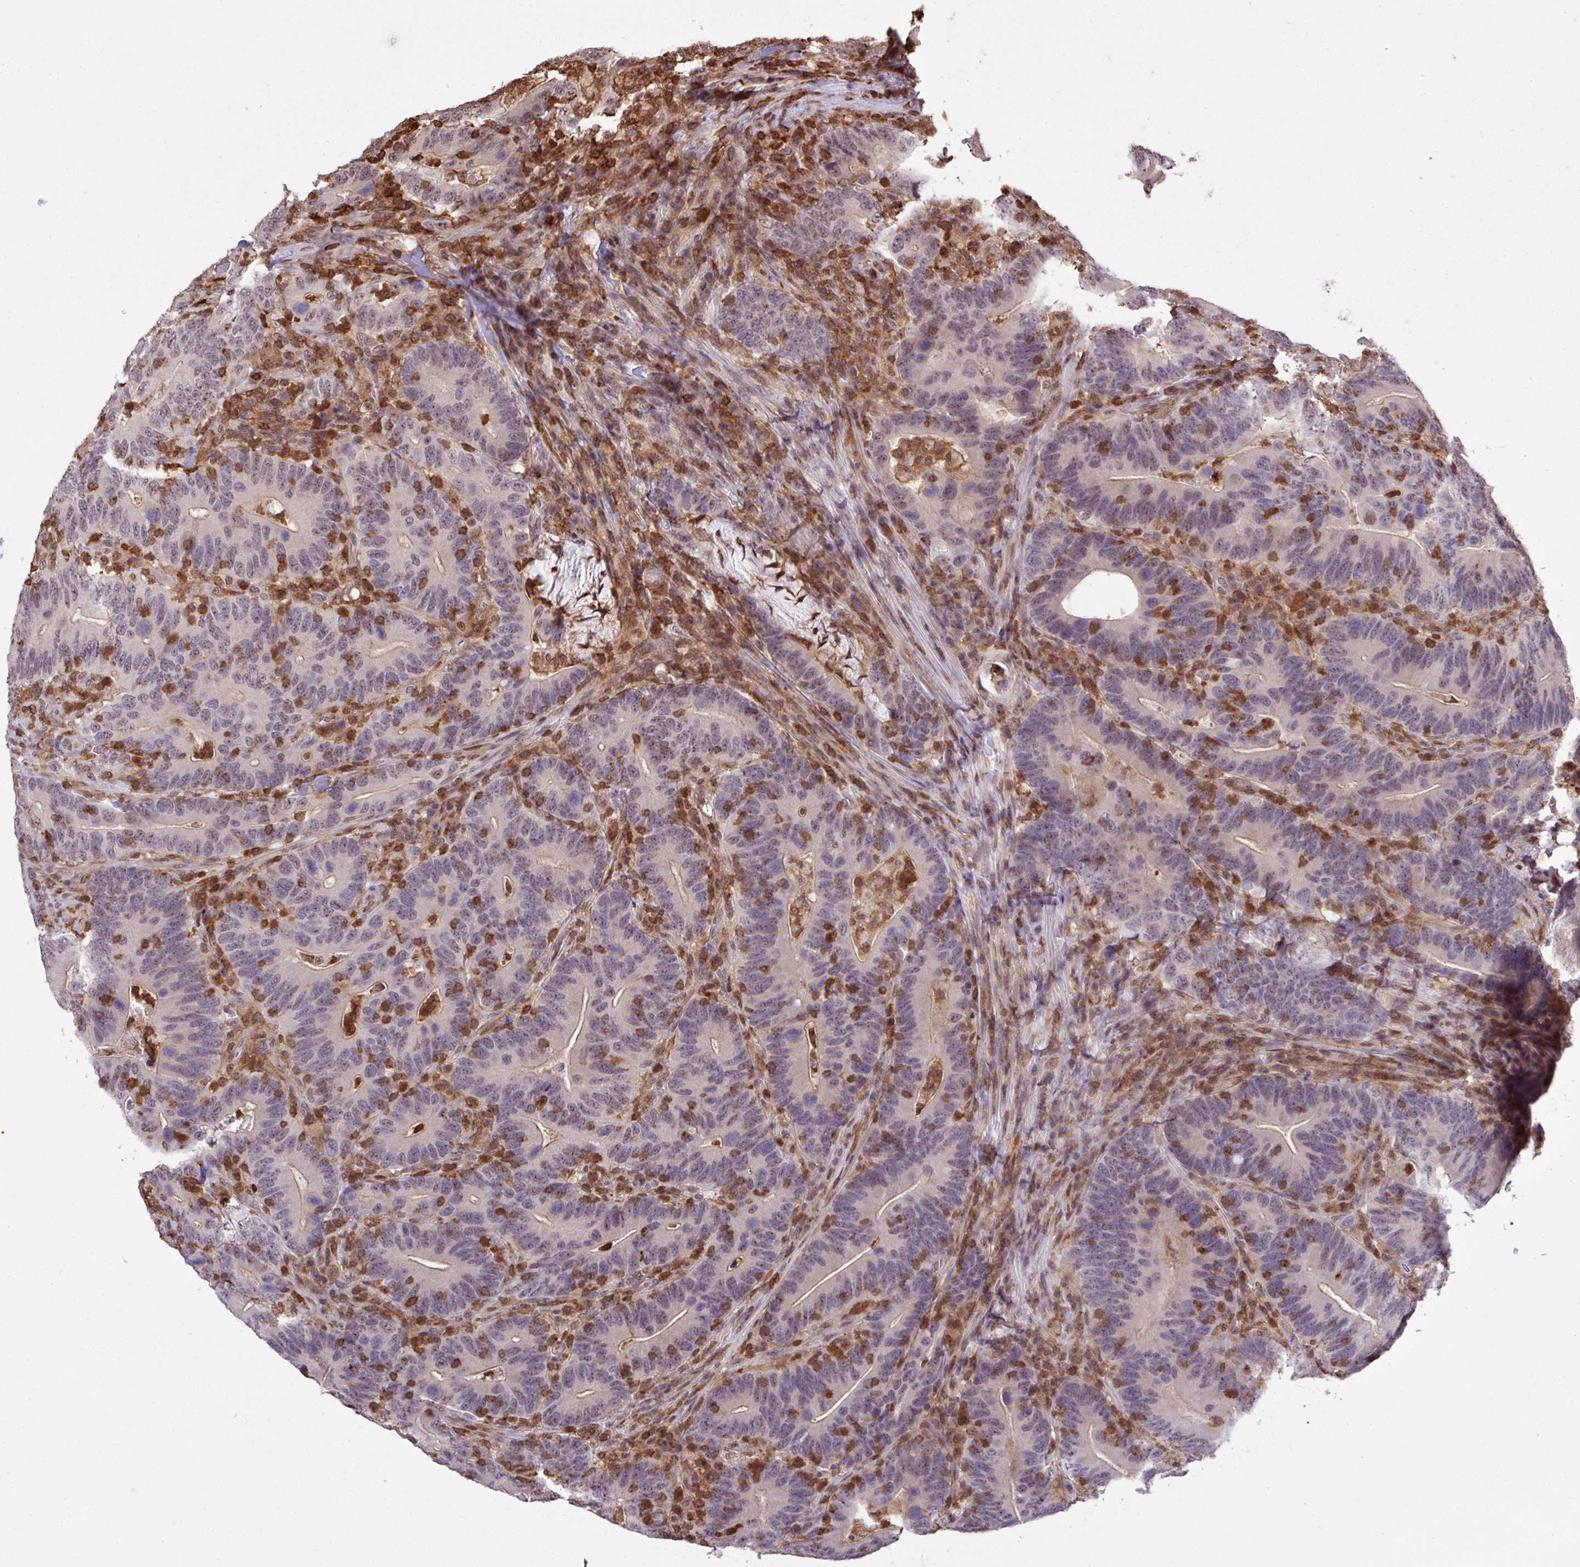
{"staining": {"intensity": "negative", "quantity": "none", "location": "none"}, "tissue": "colorectal cancer", "cell_type": "Tumor cells", "image_type": "cancer", "snomed": [{"axis": "morphology", "description": "Adenocarcinoma, NOS"}, {"axis": "topography", "description": "Colon"}], "caption": "Immunohistochemistry (IHC) image of adenocarcinoma (colorectal) stained for a protein (brown), which exhibits no staining in tumor cells.", "gene": "GON7", "patient": {"sex": "female", "age": 66}}